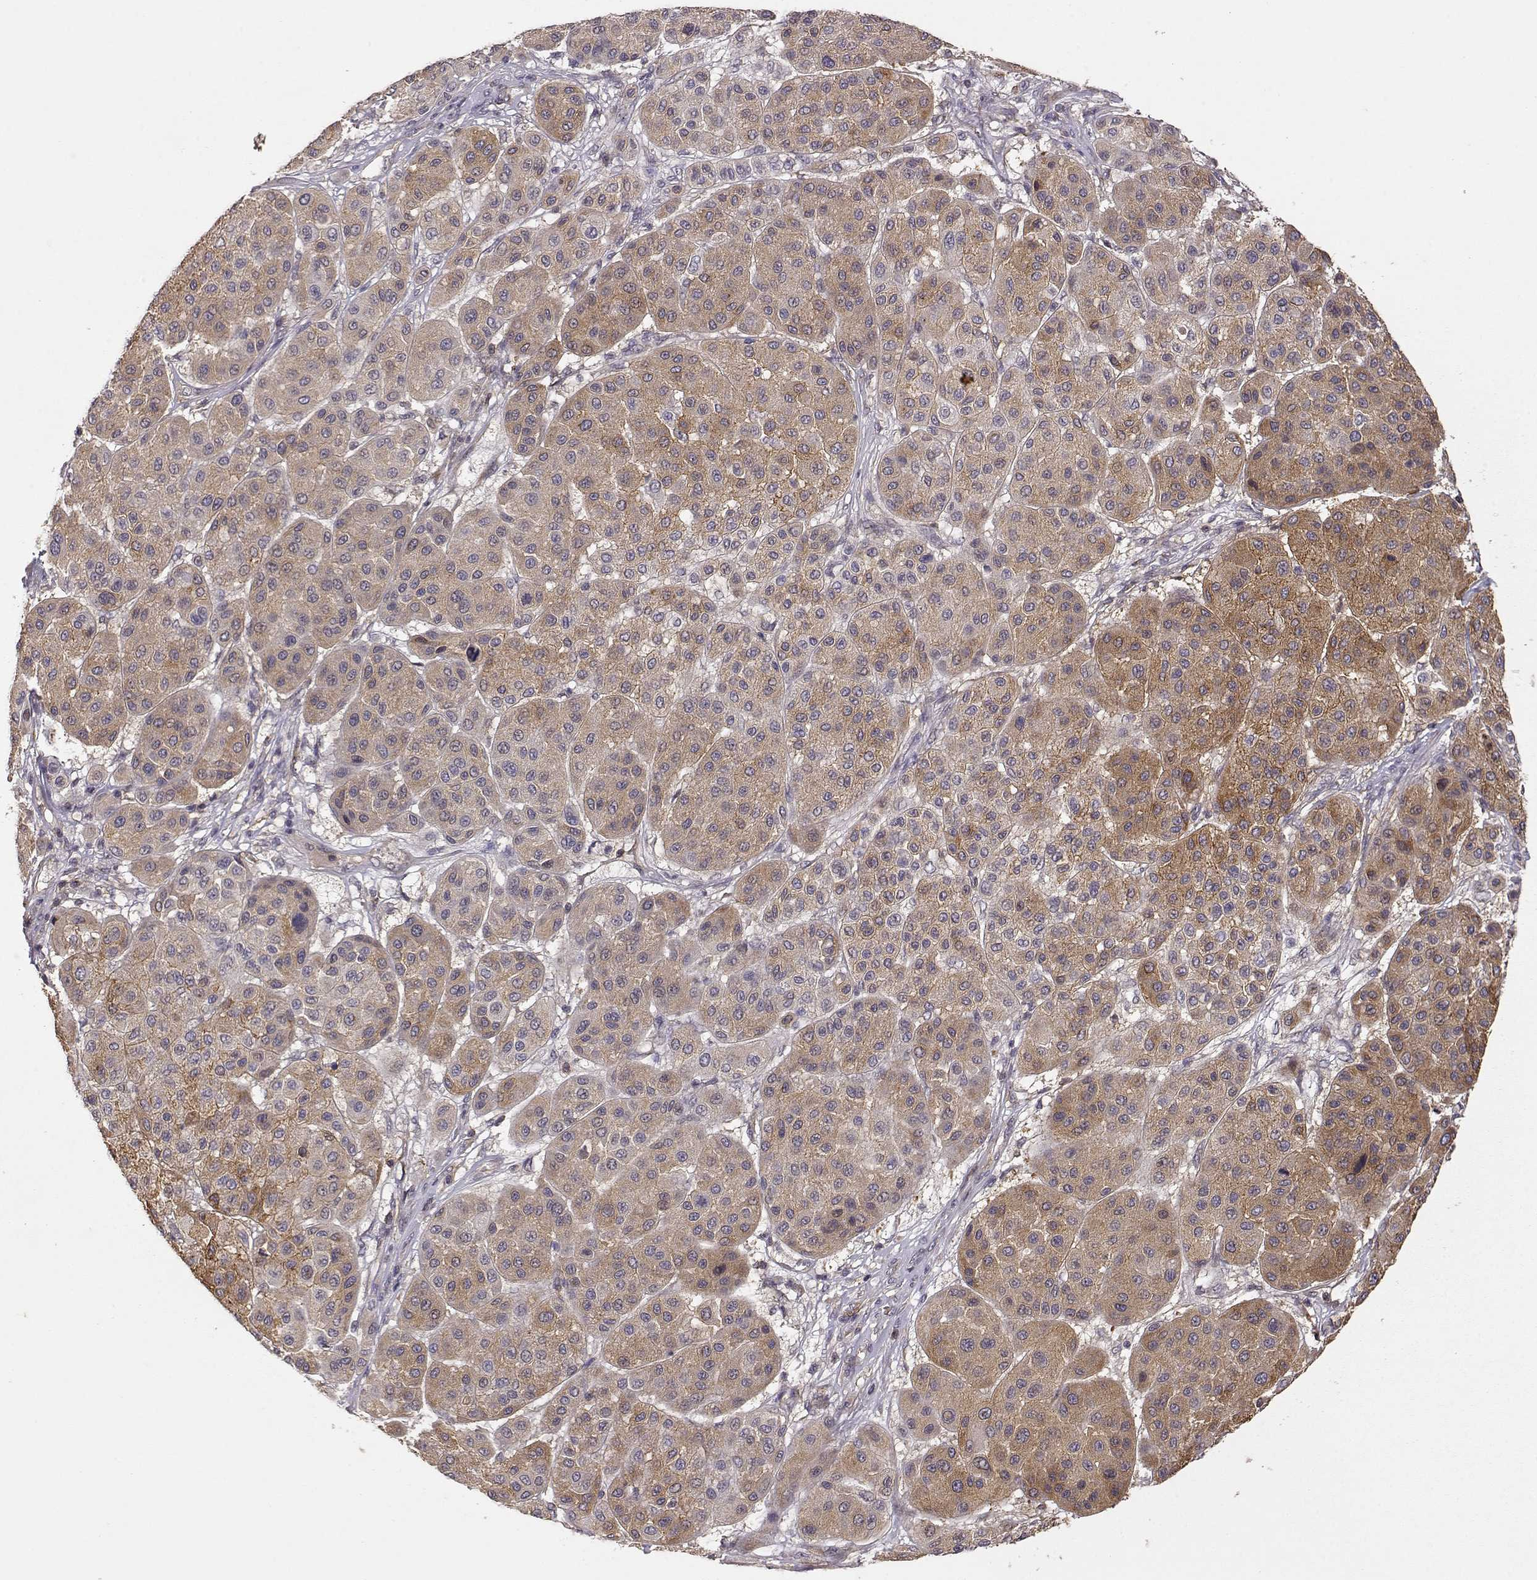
{"staining": {"intensity": "weak", "quantity": "25%-75%", "location": "cytoplasmic/membranous"}, "tissue": "melanoma", "cell_type": "Tumor cells", "image_type": "cancer", "snomed": [{"axis": "morphology", "description": "Malignant melanoma, Metastatic site"}, {"axis": "topography", "description": "Smooth muscle"}], "caption": "A brown stain highlights weak cytoplasmic/membranous staining of a protein in human melanoma tumor cells.", "gene": "IFITM1", "patient": {"sex": "male", "age": 41}}